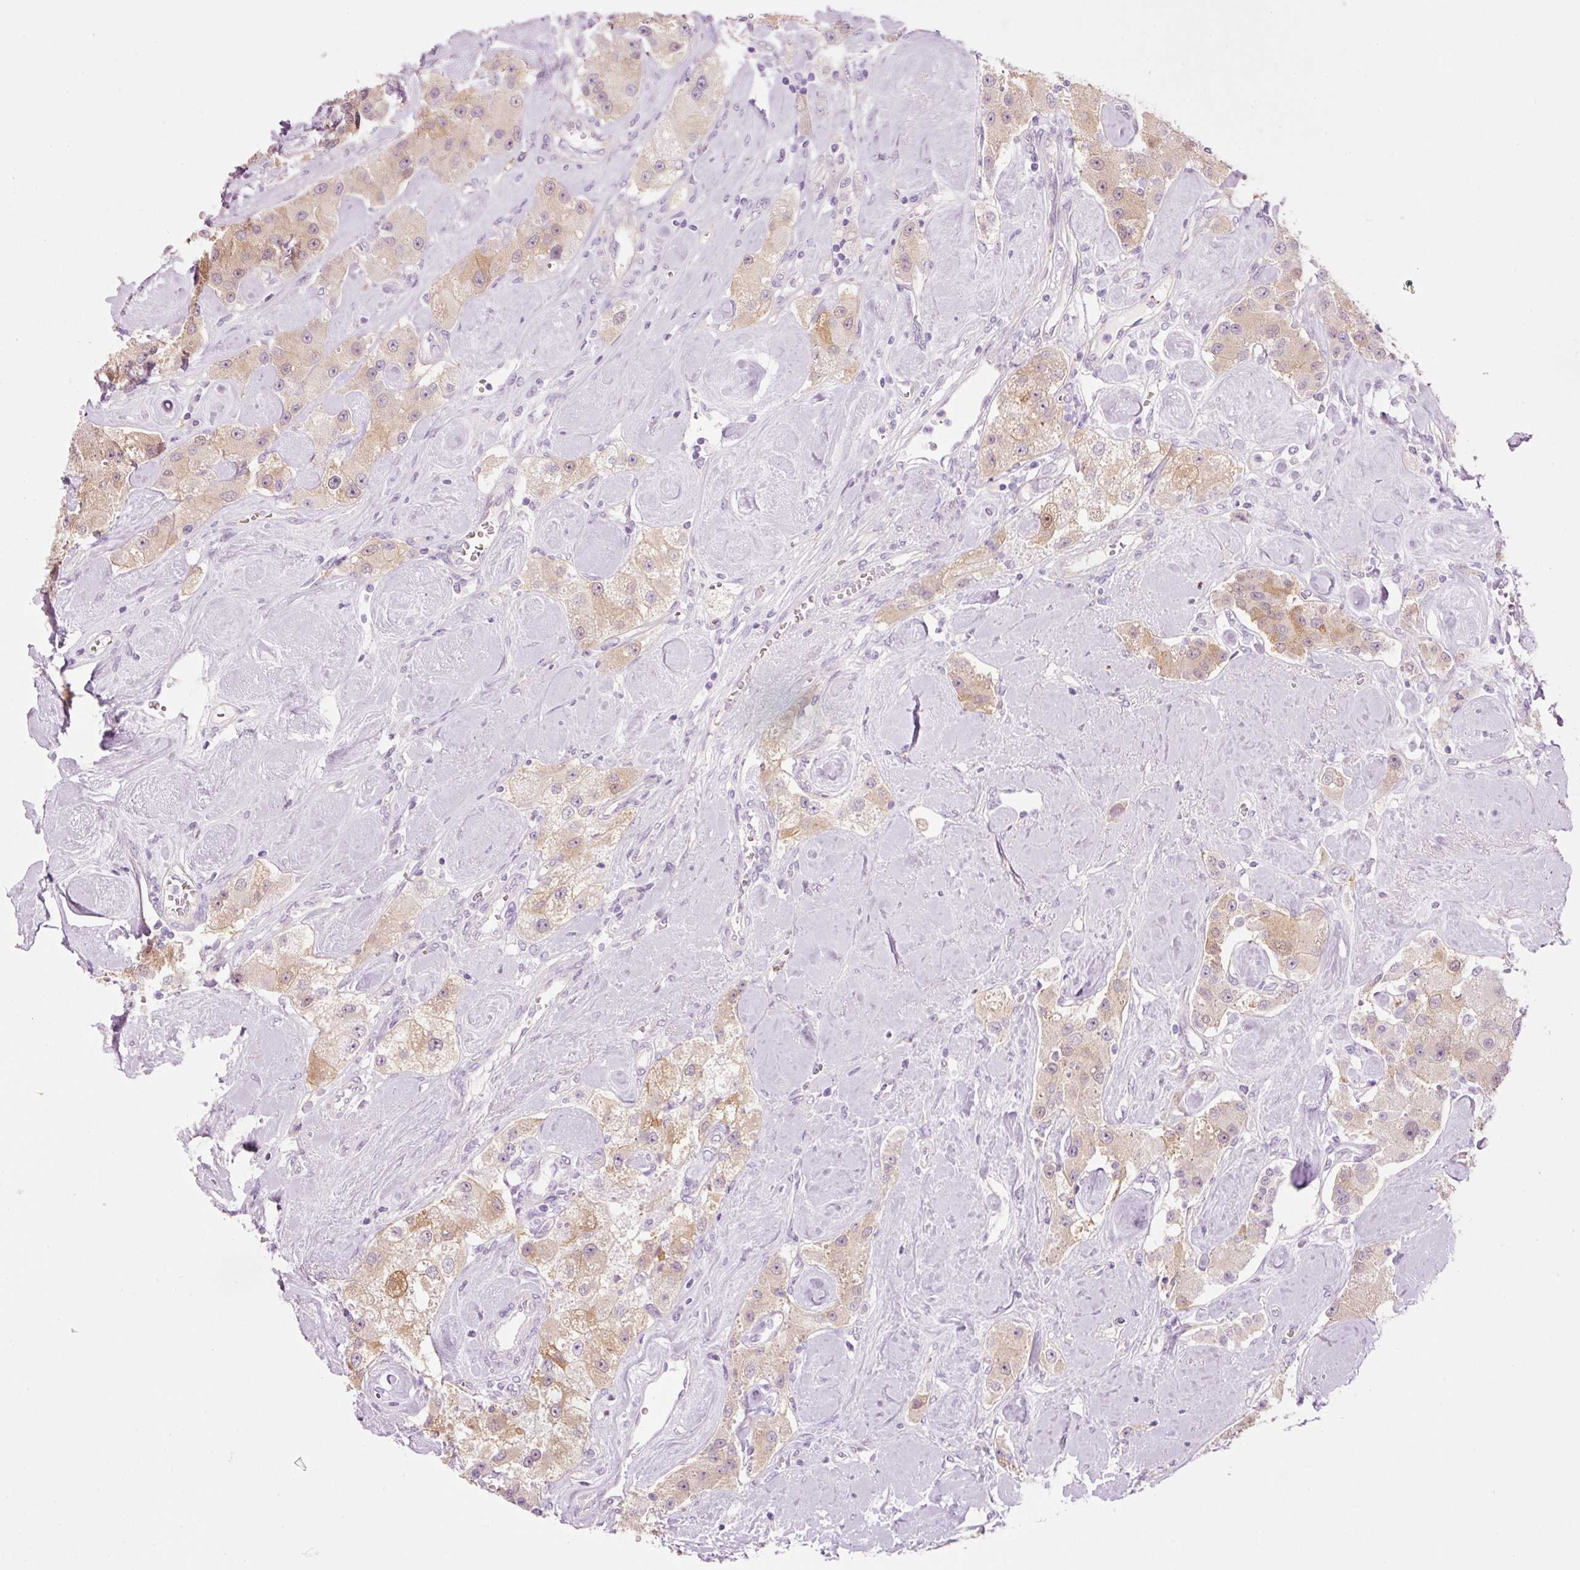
{"staining": {"intensity": "weak", "quantity": ">75%", "location": "cytoplasmic/membranous"}, "tissue": "carcinoid", "cell_type": "Tumor cells", "image_type": "cancer", "snomed": [{"axis": "morphology", "description": "Carcinoid, malignant, NOS"}, {"axis": "topography", "description": "Pancreas"}], "caption": "Carcinoid stained with immunohistochemistry demonstrates weak cytoplasmic/membranous staining in approximately >75% of tumor cells. The staining is performed using DAB (3,3'-diaminobenzidine) brown chromogen to label protein expression. The nuclei are counter-stained blue using hematoxylin.", "gene": "HSPA4L", "patient": {"sex": "male", "age": 41}}